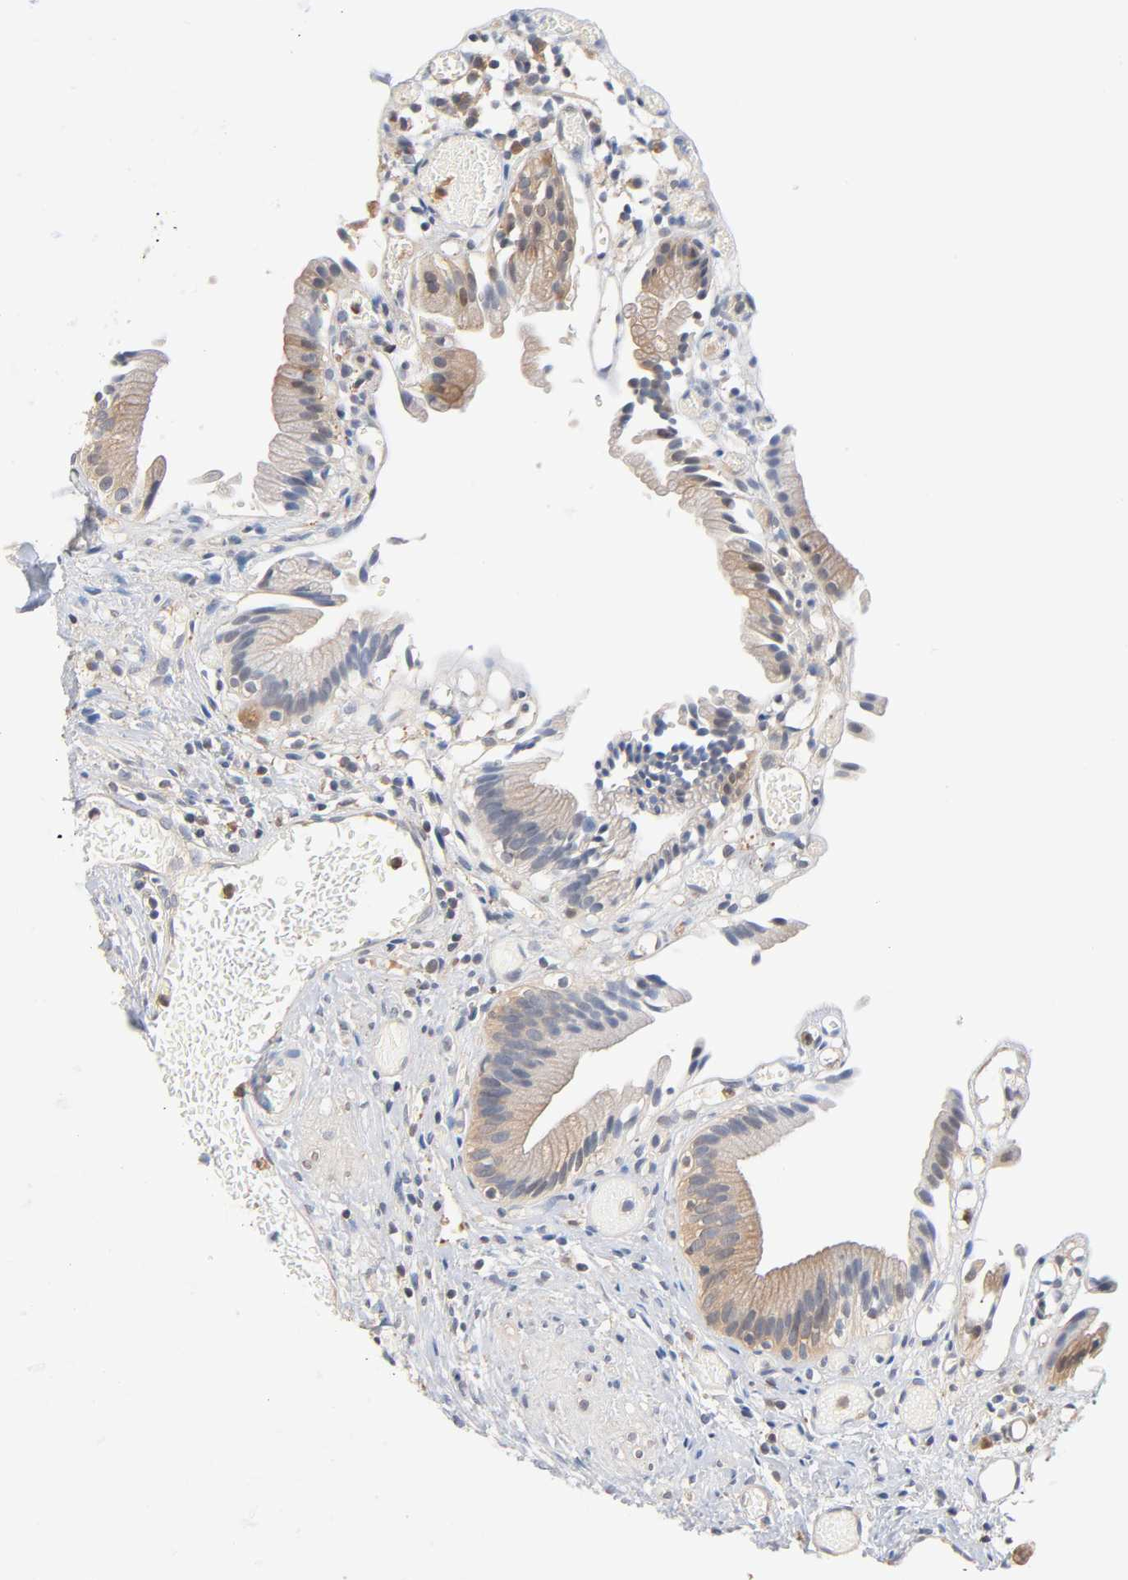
{"staining": {"intensity": "weak", "quantity": ">75%", "location": "cytoplasmic/membranous"}, "tissue": "gallbladder", "cell_type": "Glandular cells", "image_type": "normal", "snomed": [{"axis": "morphology", "description": "Normal tissue, NOS"}, {"axis": "topography", "description": "Gallbladder"}], "caption": "A photomicrograph of human gallbladder stained for a protein shows weak cytoplasmic/membranous brown staining in glandular cells. (DAB (3,3'-diaminobenzidine) = brown stain, brightfield microscopy at high magnification).", "gene": "ALDOA", "patient": {"sex": "male", "age": 65}}